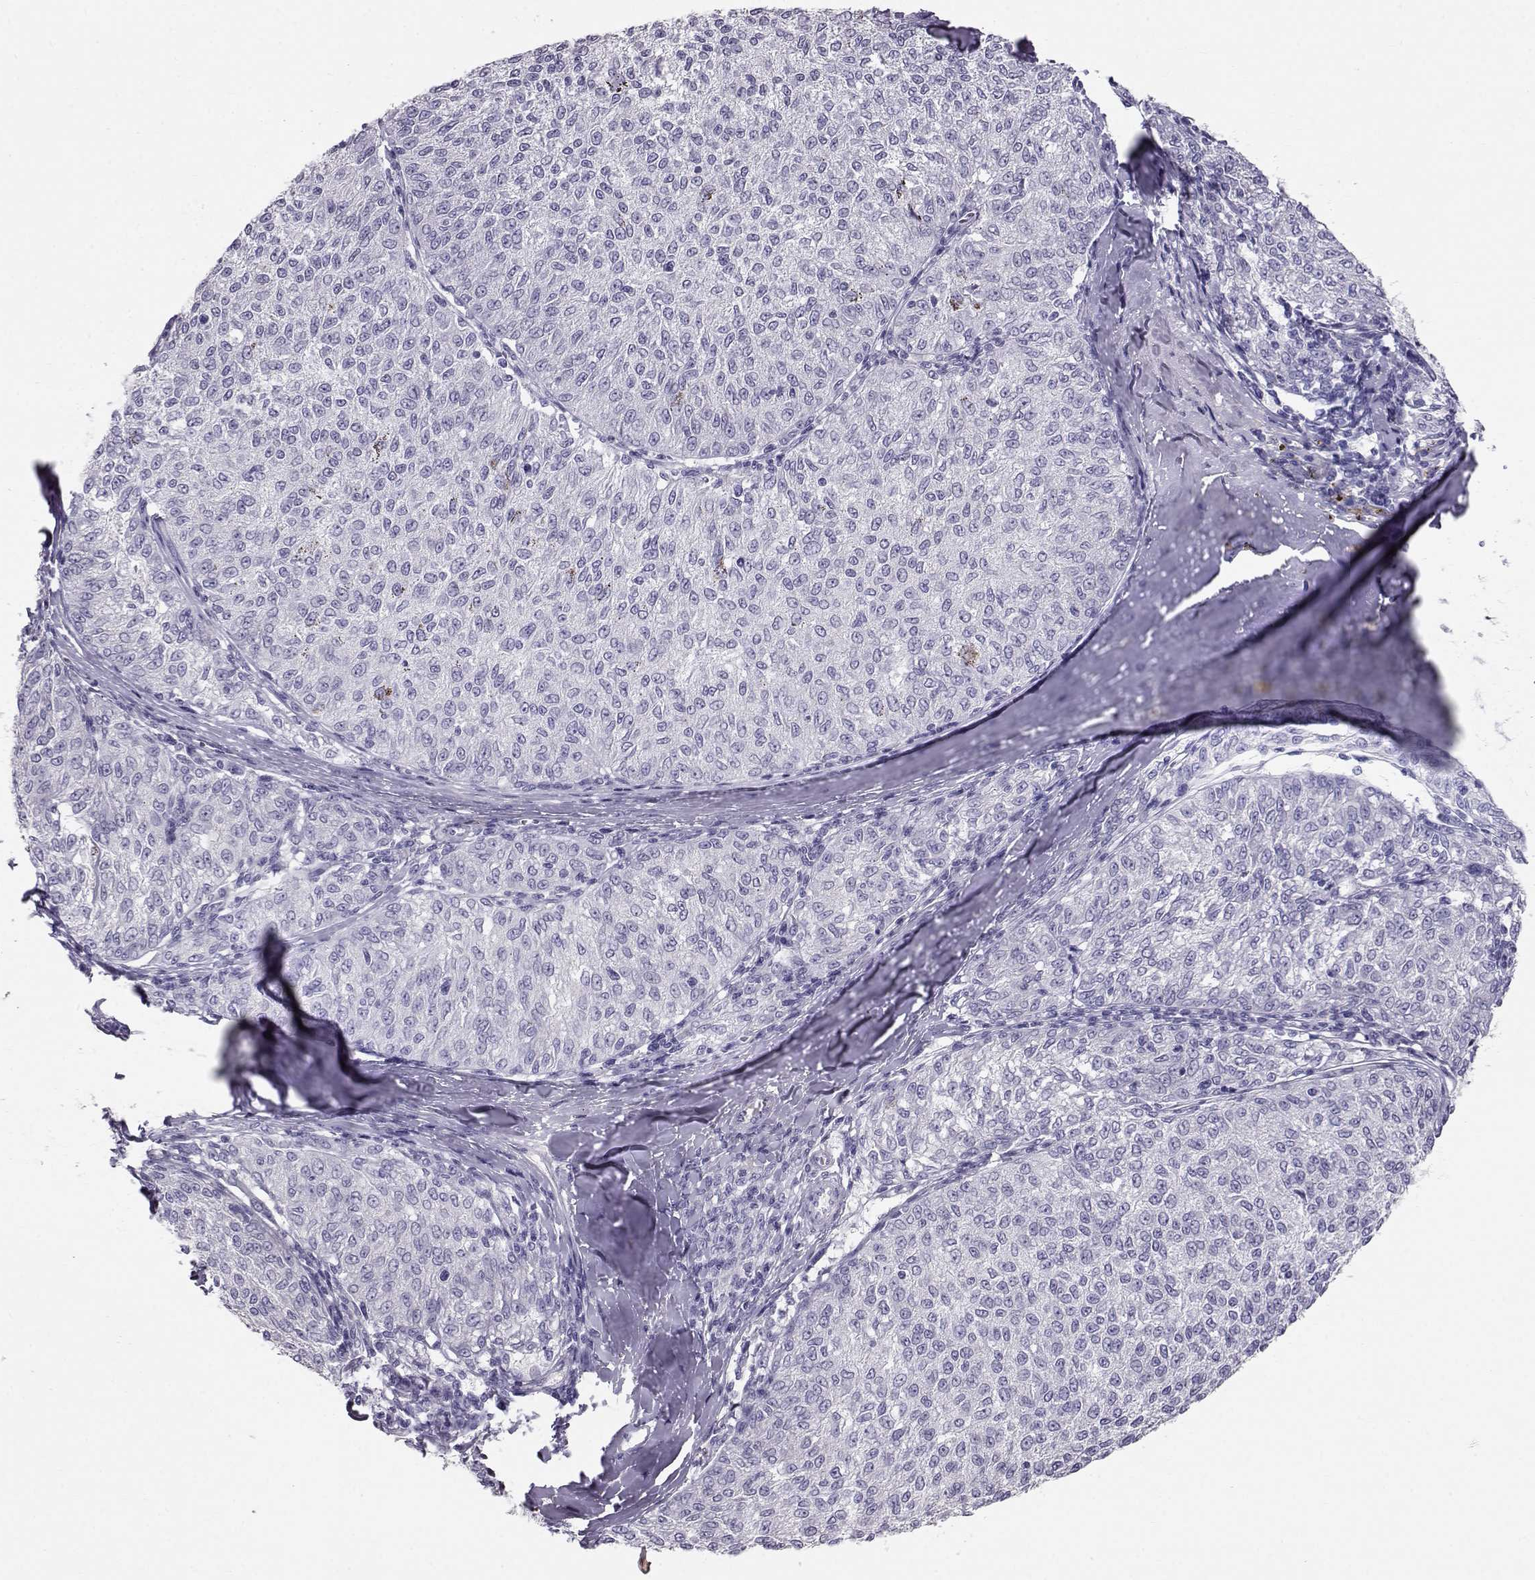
{"staining": {"intensity": "negative", "quantity": "none", "location": "none"}, "tissue": "melanoma", "cell_type": "Tumor cells", "image_type": "cancer", "snomed": [{"axis": "morphology", "description": "Malignant melanoma, NOS"}, {"axis": "topography", "description": "Skin"}], "caption": "Tumor cells show no significant protein positivity in malignant melanoma.", "gene": "GPR26", "patient": {"sex": "female", "age": 72}}